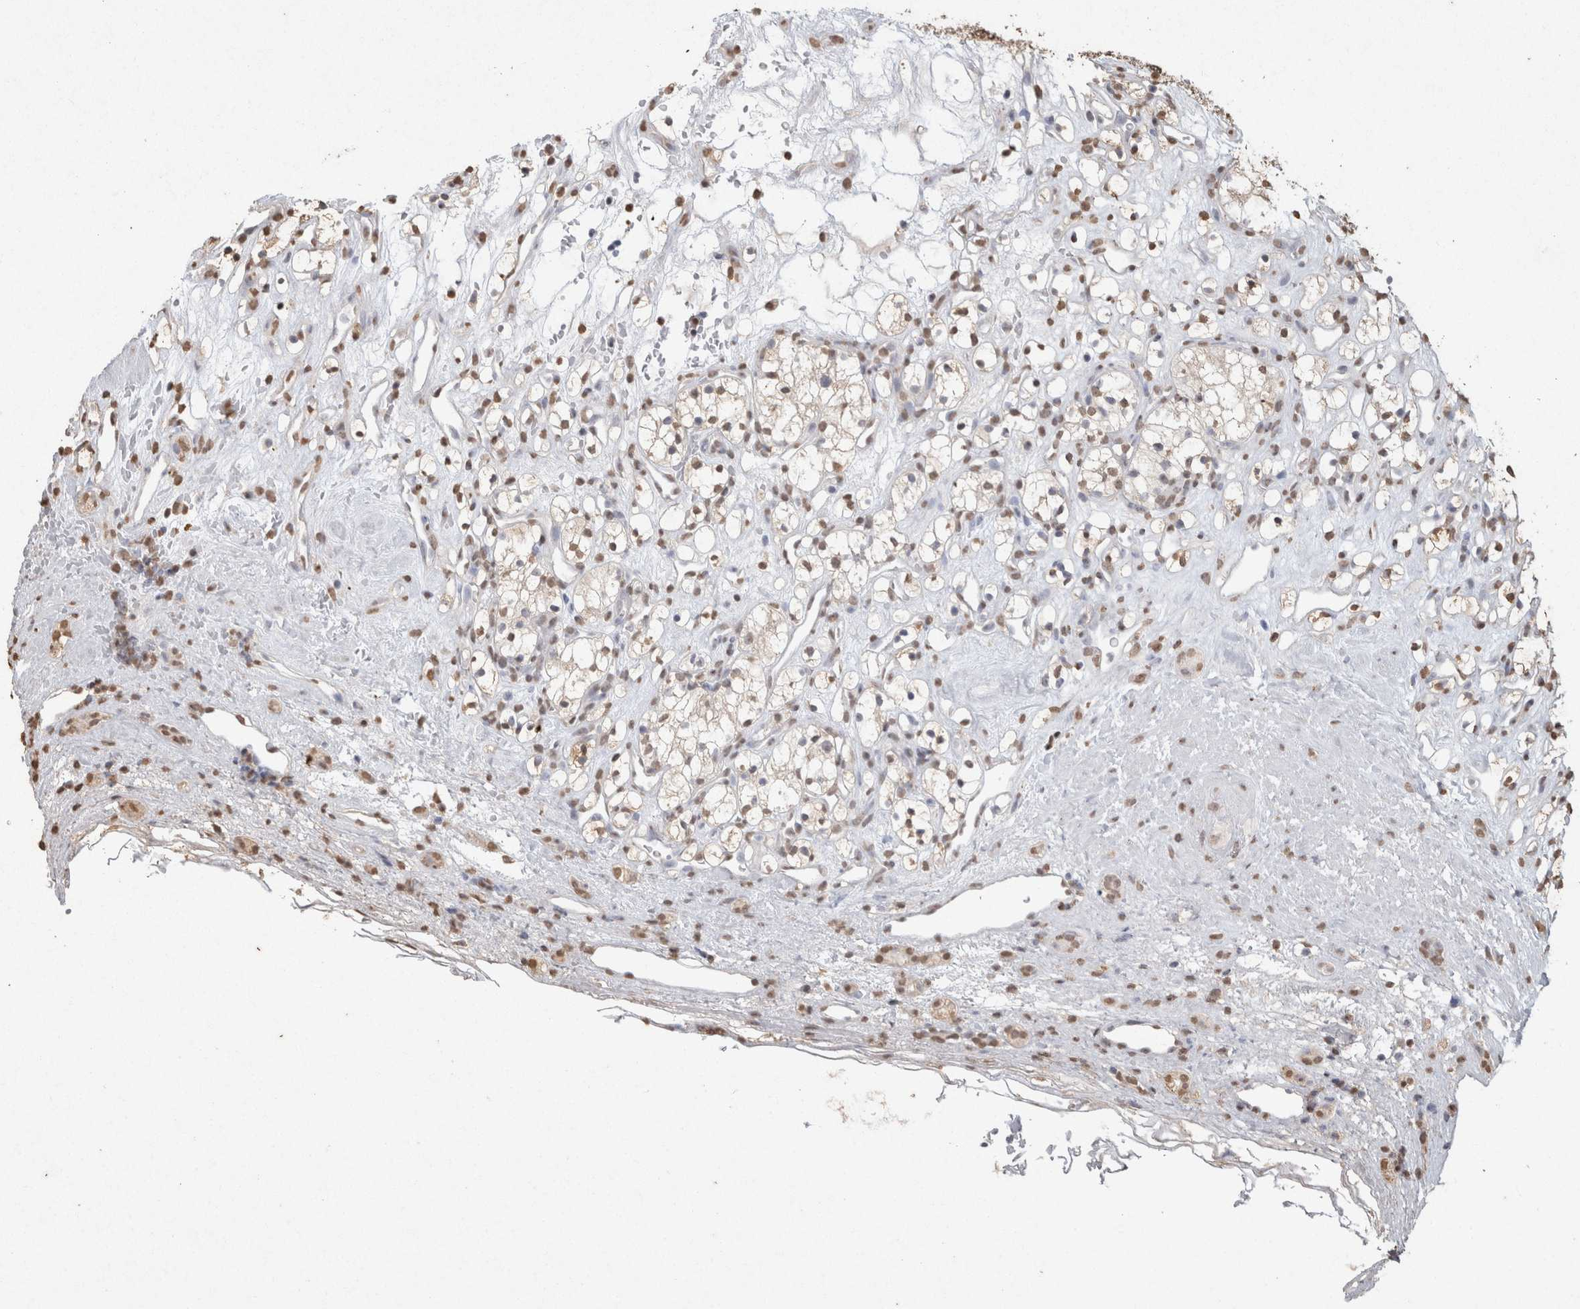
{"staining": {"intensity": "weak", "quantity": "<25%", "location": "cytoplasmic/membranous"}, "tissue": "renal cancer", "cell_type": "Tumor cells", "image_type": "cancer", "snomed": [{"axis": "morphology", "description": "Adenocarcinoma, NOS"}, {"axis": "topography", "description": "Kidney"}], "caption": "Immunohistochemical staining of human renal adenocarcinoma reveals no significant positivity in tumor cells. (Immunohistochemistry (ihc), brightfield microscopy, high magnification).", "gene": "MLX", "patient": {"sex": "female", "age": 60}}